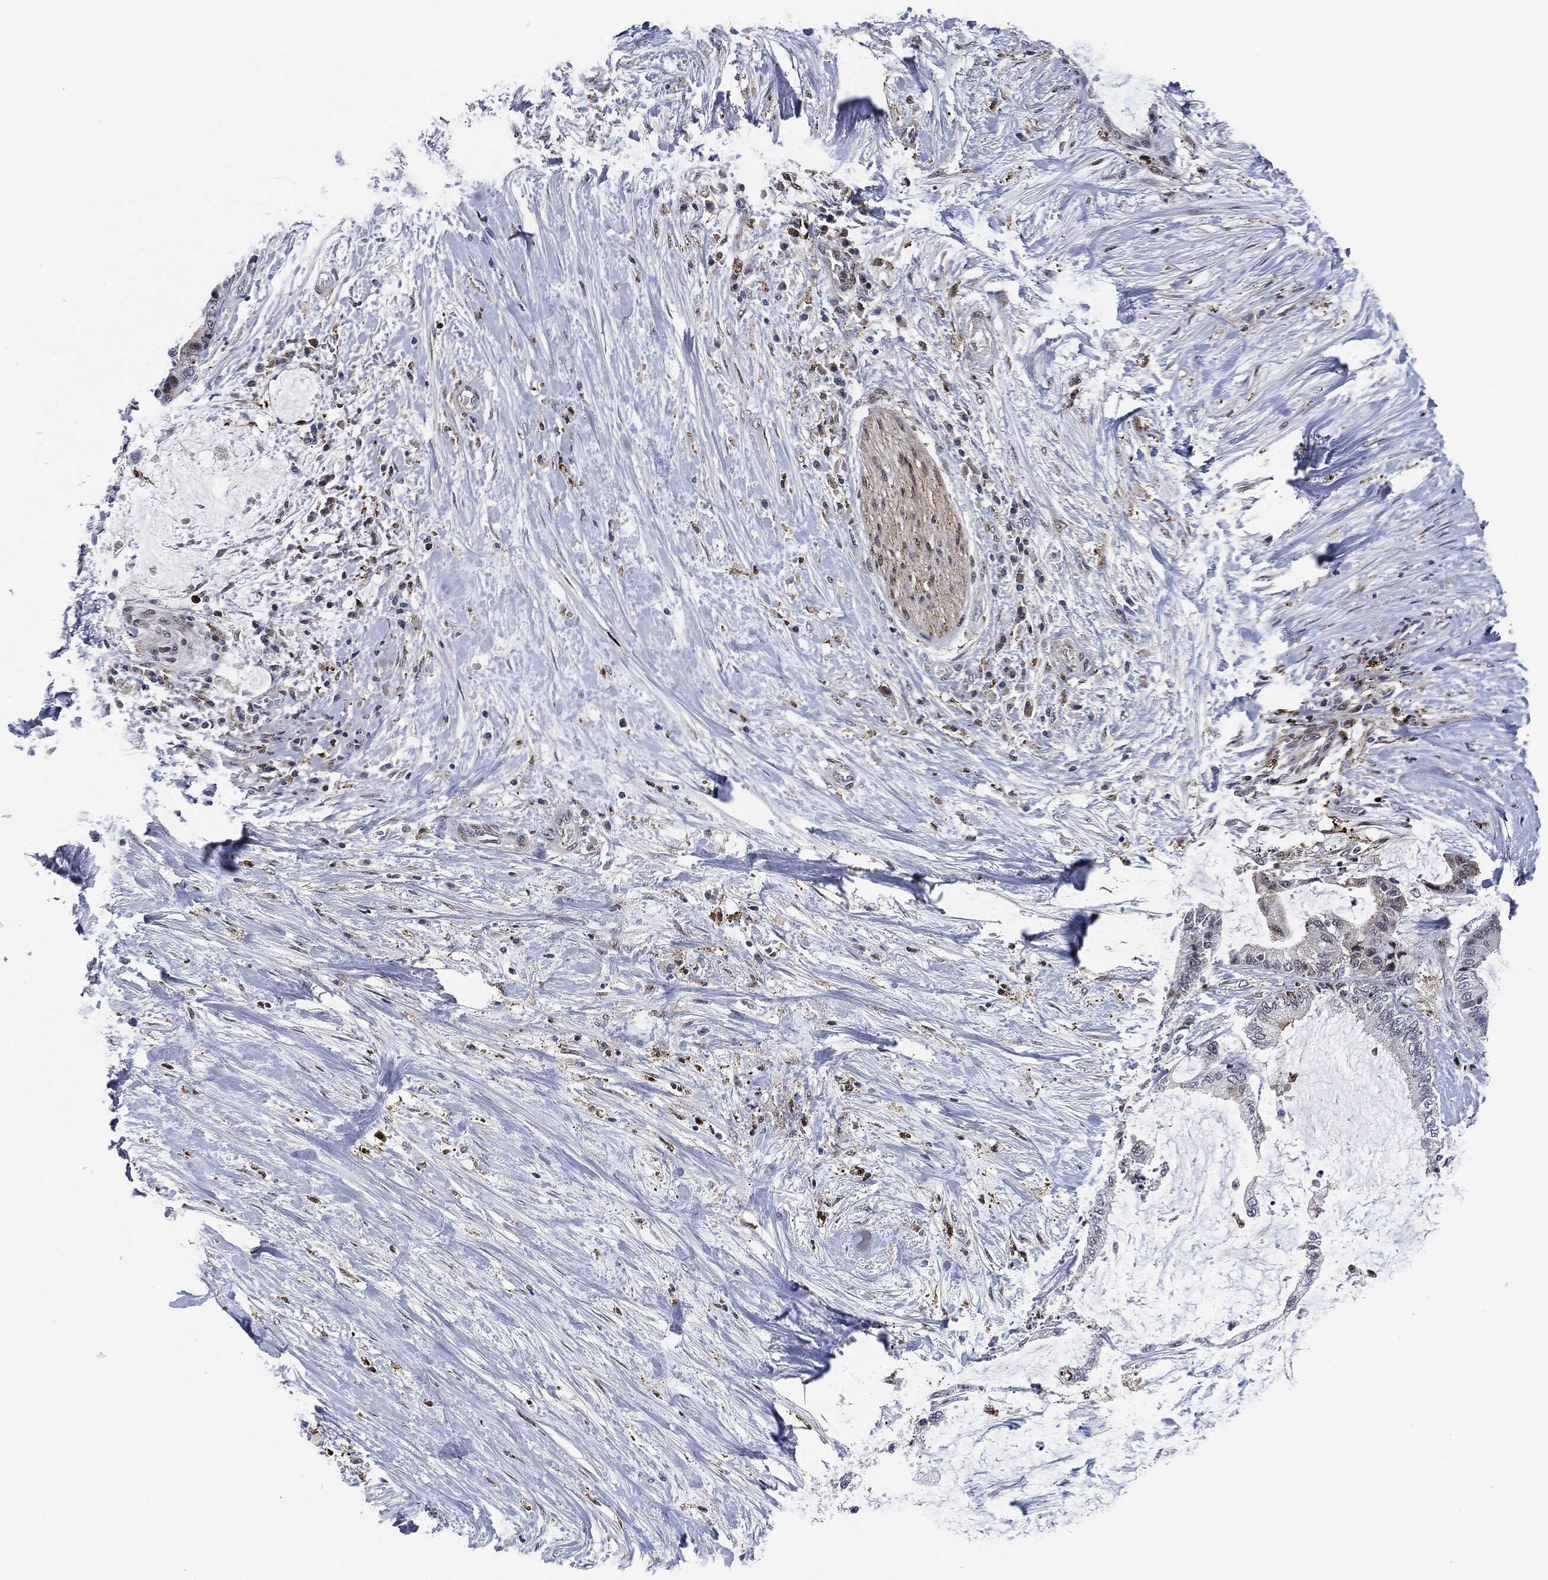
{"staining": {"intensity": "negative", "quantity": "none", "location": "none"}, "tissue": "liver cancer", "cell_type": "Tumor cells", "image_type": "cancer", "snomed": [{"axis": "morphology", "description": "Cholangiocarcinoma"}, {"axis": "topography", "description": "Liver"}], "caption": "Immunohistochemical staining of human liver cancer (cholangiocarcinoma) demonstrates no significant staining in tumor cells. (Immunohistochemistry (ihc), brightfield microscopy, high magnification).", "gene": "NANOS3", "patient": {"sex": "female", "age": 73}}